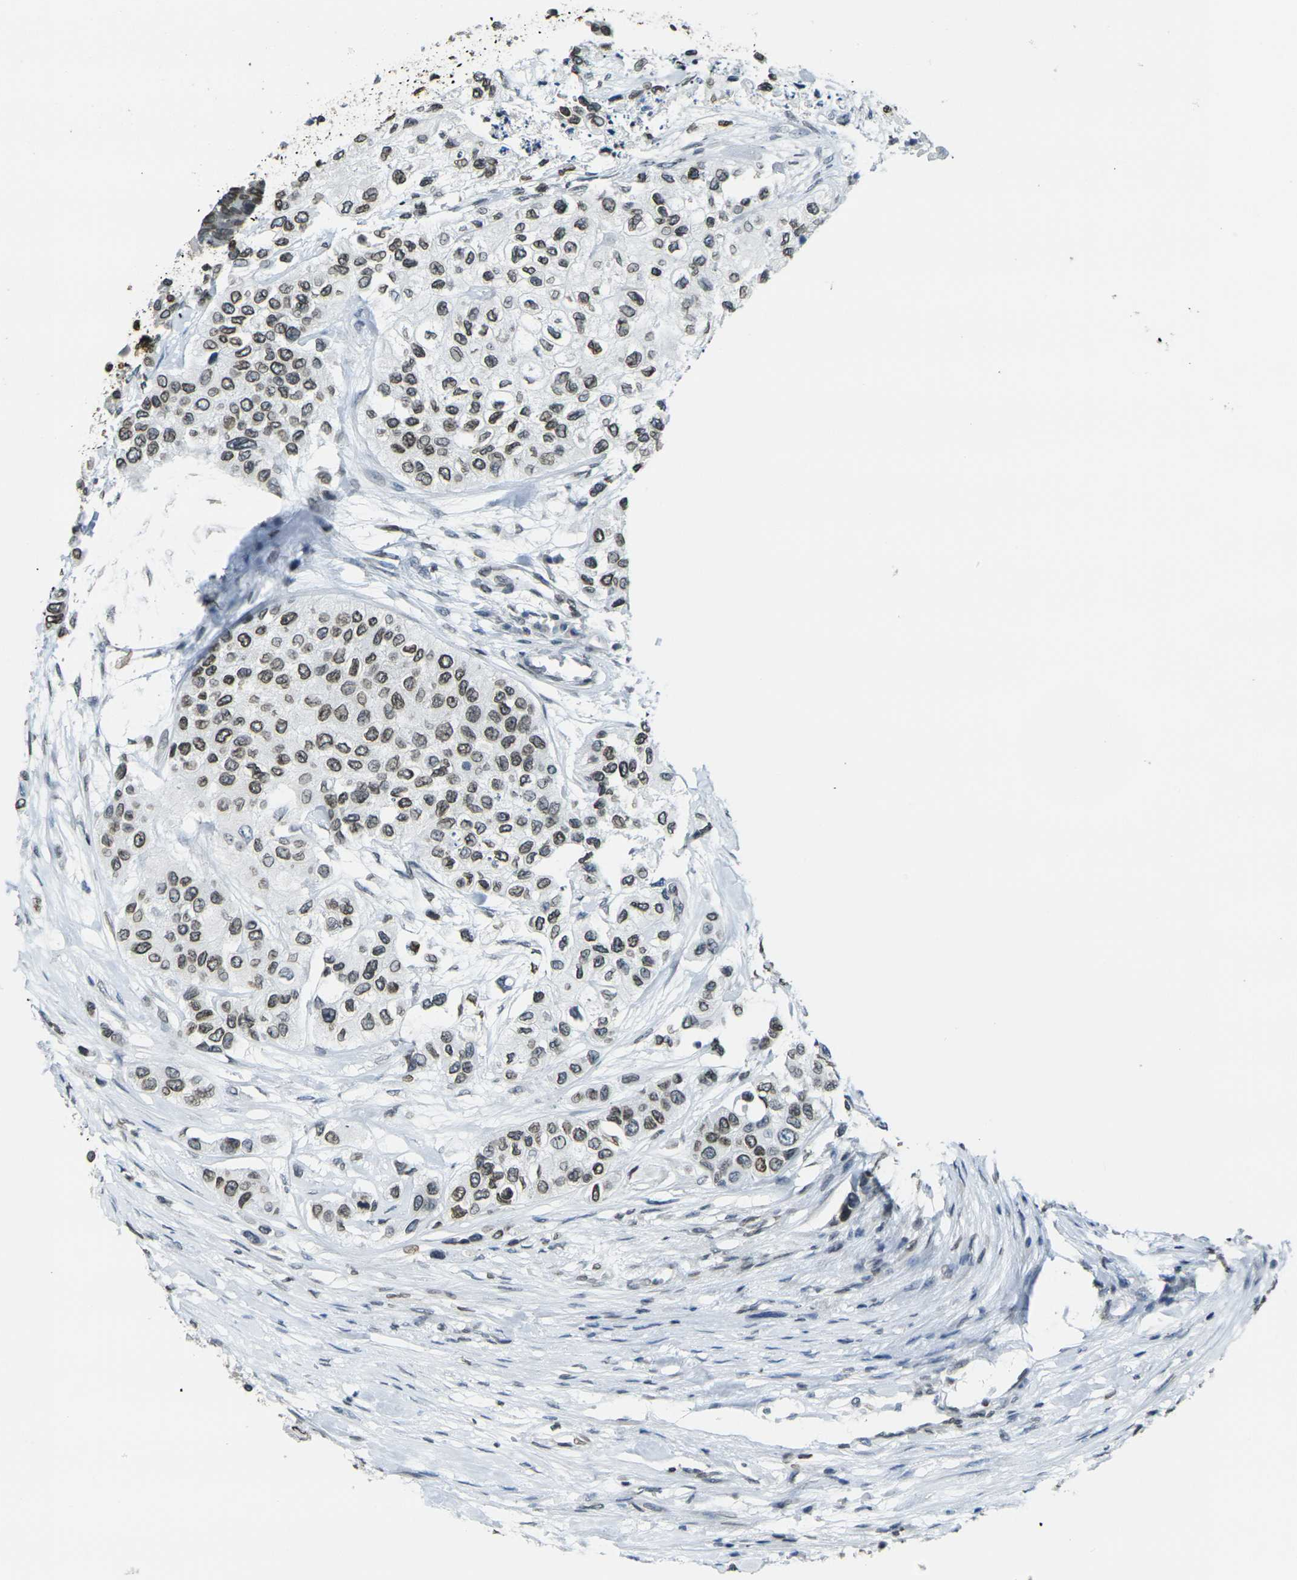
{"staining": {"intensity": "moderate", "quantity": ">75%", "location": "cytoplasmic/membranous,nuclear"}, "tissue": "urothelial cancer", "cell_type": "Tumor cells", "image_type": "cancer", "snomed": [{"axis": "morphology", "description": "Urothelial carcinoma, High grade"}, {"axis": "topography", "description": "Urinary bladder"}], "caption": "The immunohistochemical stain highlights moderate cytoplasmic/membranous and nuclear staining in tumor cells of high-grade urothelial carcinoma tissue.", "gene": "BRDT", "patient": {"sex": "female", "age": 56}}